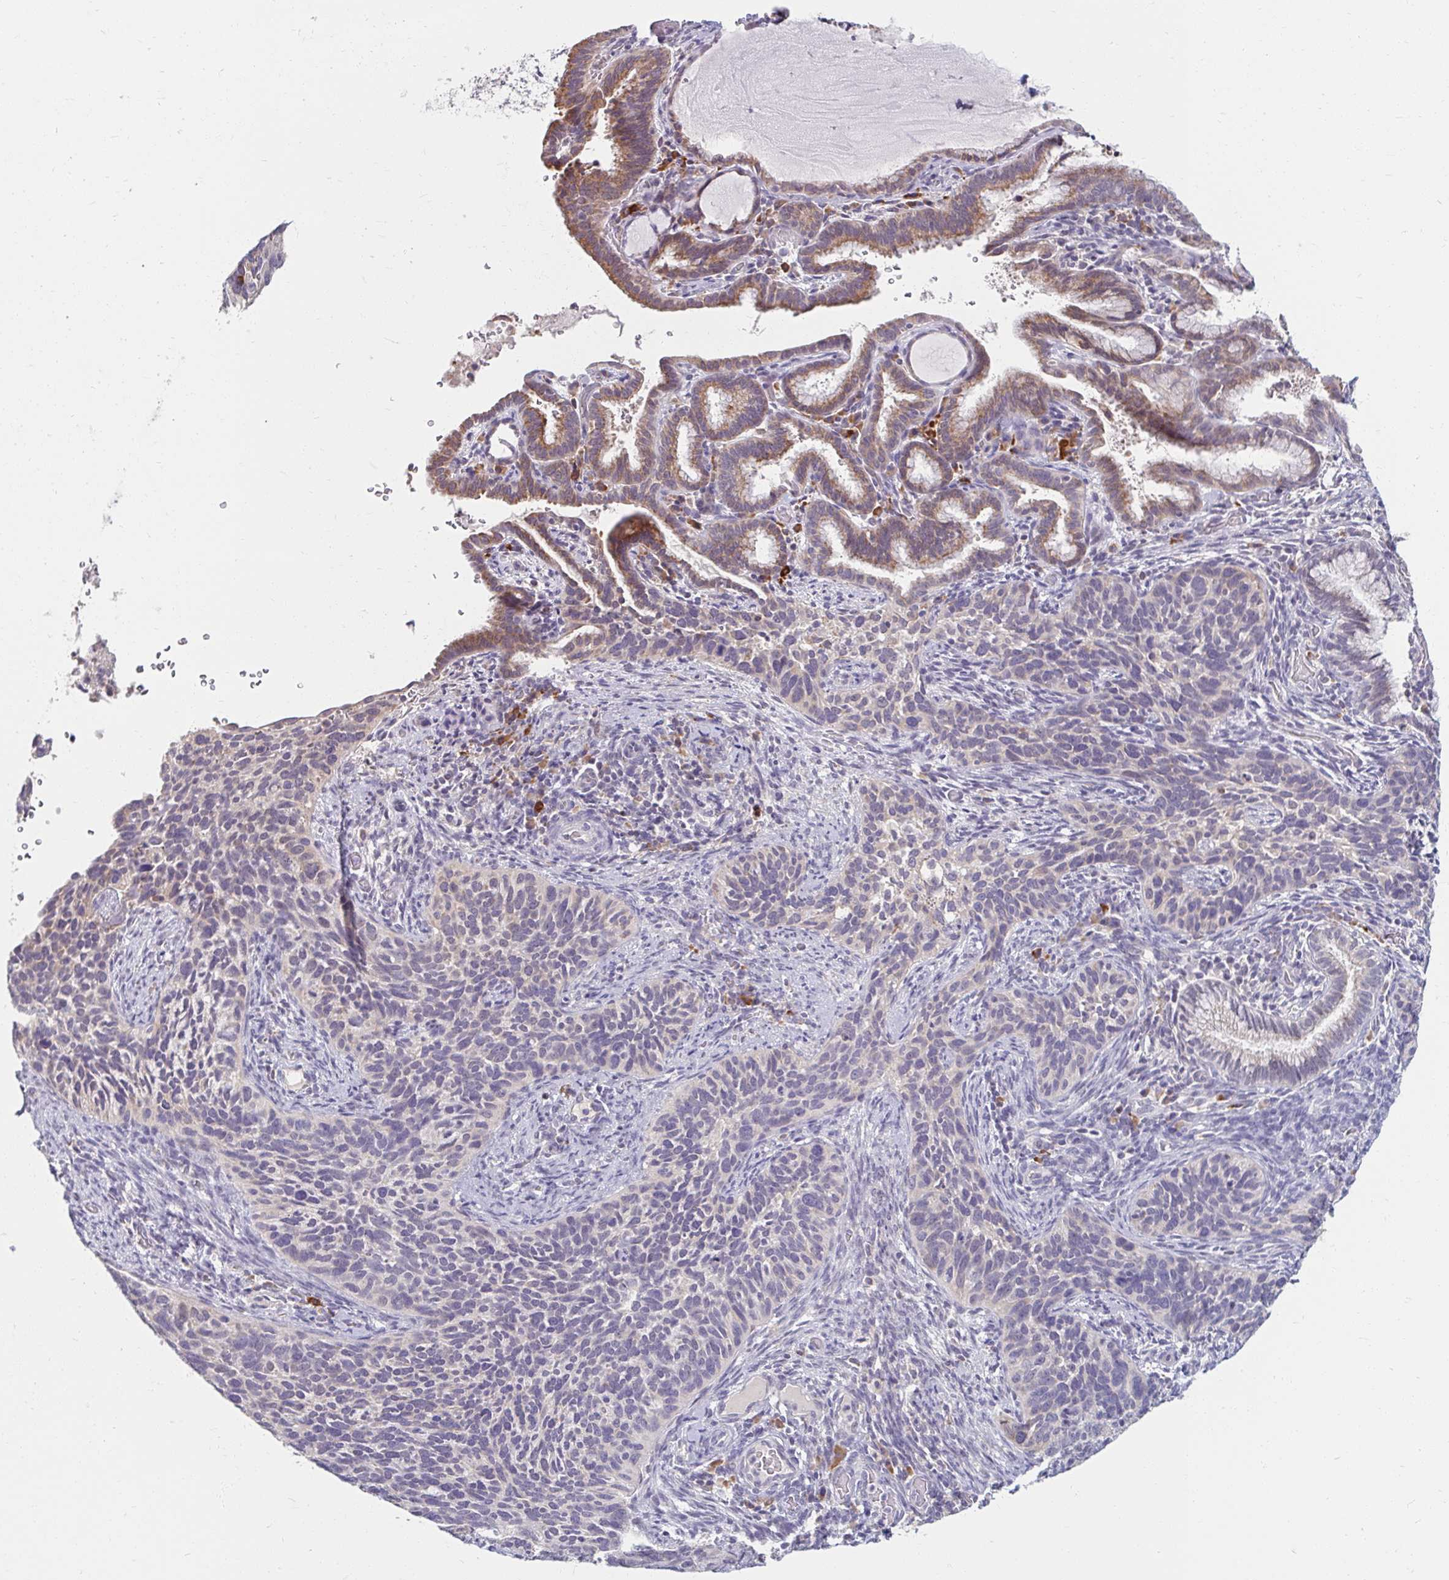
{"staining": {"intensity": "negative", "quantity": "none", "location": "none"}, "tissue": "cervical cancer", "cell_type": "Tumor cells", "image_type": "cancer", "snomed": [{"axis": "morphology", "description": "Squamous cell carcinoma, NOS"}, {"axis": "topography", "description": "Cervix"}], "caption": "Immunohistochemistry photomicrograph of neoplastic tissue: cervical squamous cell carcinoma stained with DAB shows no significant protein positivity in tumor cells.", "gene": "DDN", "patient": {"sex": "female", "age": 51}}